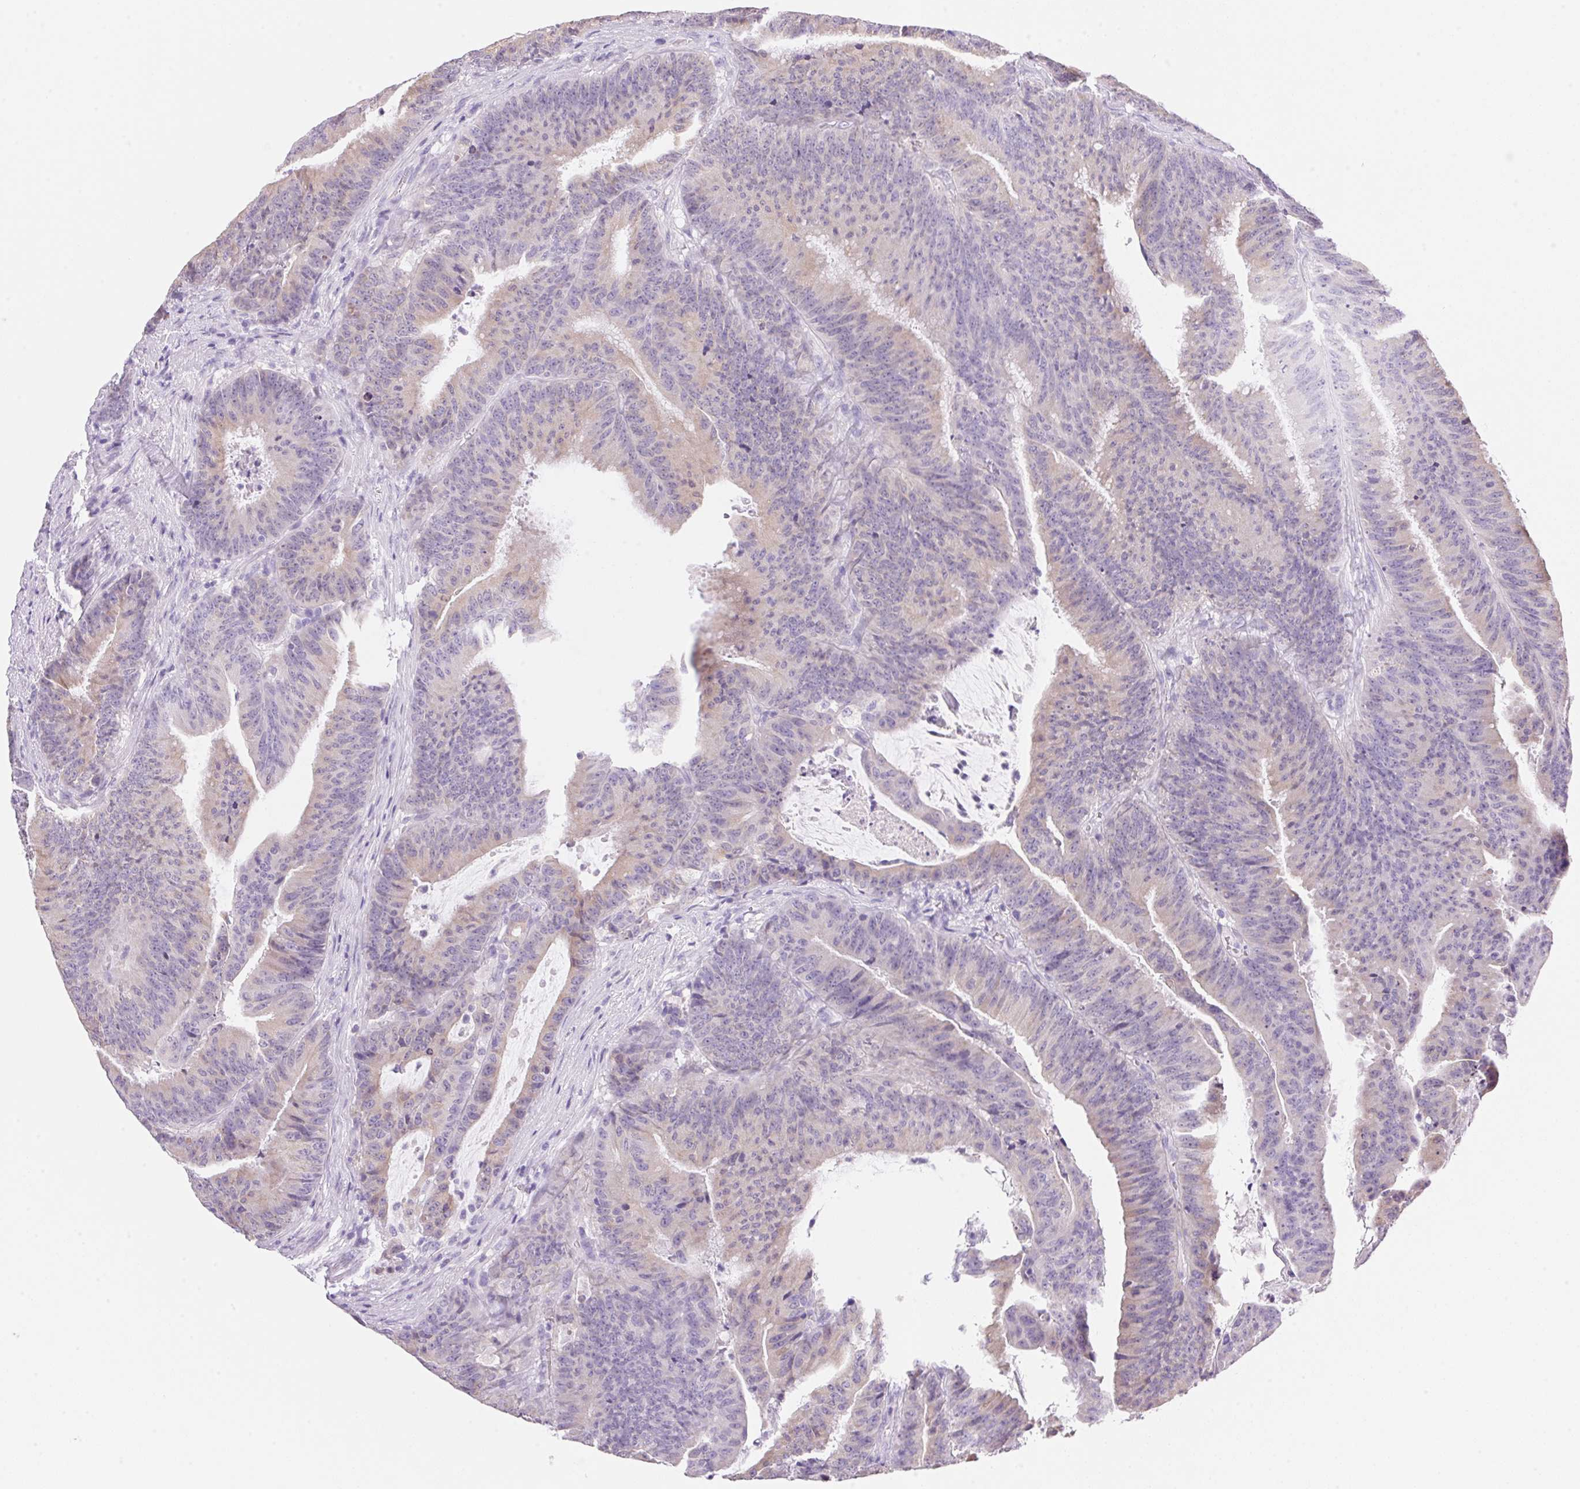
{"staining": {"intensity": "weak", "quantity": "<25%", "location": "cytoplasmic/membranous"}, "tissue": "colorectal cancer", "cell_type": "Tumor cells", "image_type": "cancer", "snomed": [{"axis": "morphology", "description": "Adenocarcinoma, NOS"}, {"axis": "topography", "description": "Colon"}], "caption": "Photomicrograph shows no significant protein expression in tumor cells of colorectal cancer (adenocarcinoma).", "gene": "DHCR24", "patient": {"sex": "female", "age": 78}}